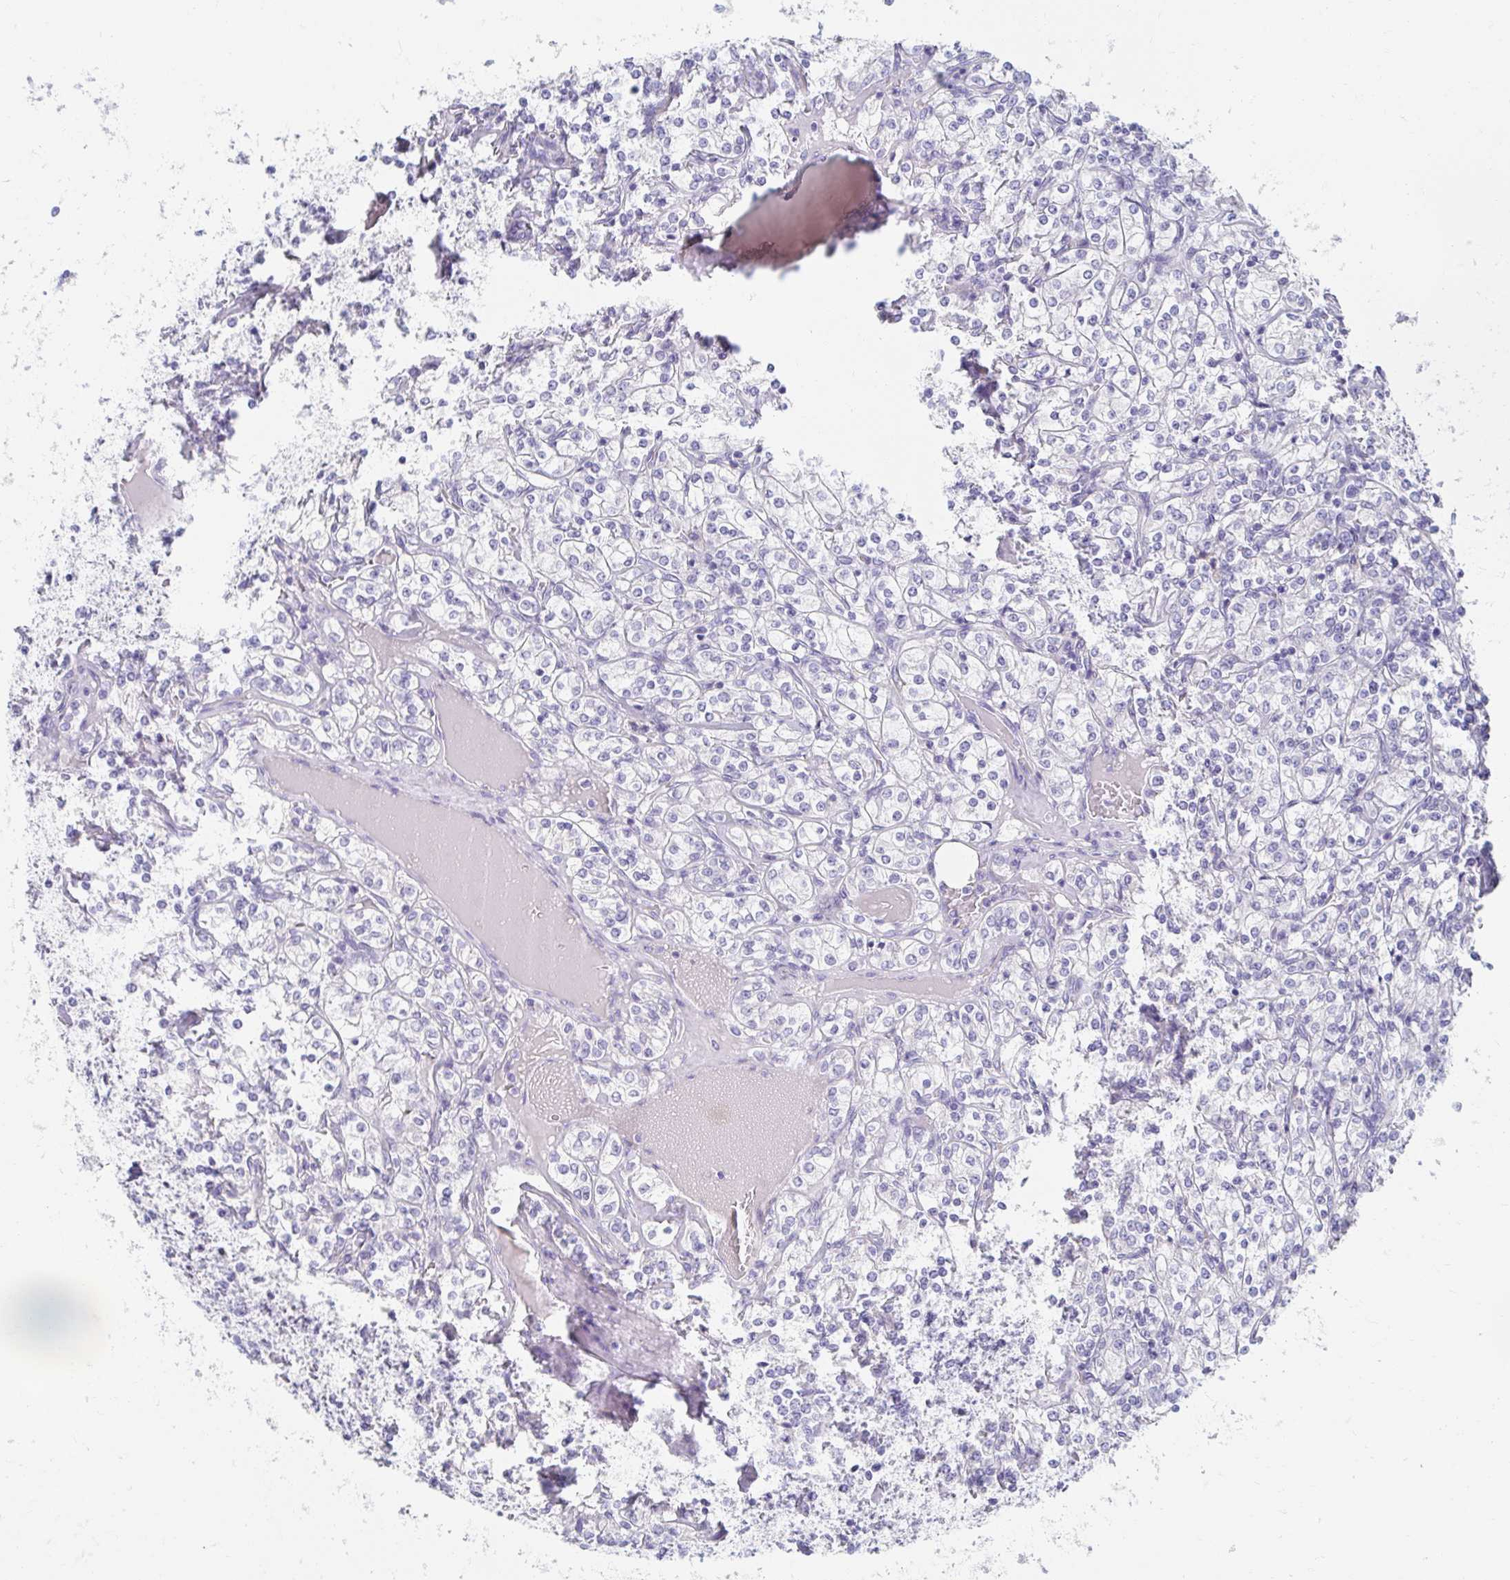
{"staining": {"intensity": "negative", "quantity": "none", "location": "none"}, "tissue": "renal cancer", "cell_type": "Tumor cells", "image_type": "cancer", "snomed": [{"axis": "morphology", "description": "Adenocarcinoma, NOS"}, {"axis": "topography", "description": "Kidney"}], "caption": "There is no significant staining in tumor cells of renal cancer.", "gene": "MYLK2", "patient": {"sex": "male", "age": 77}}